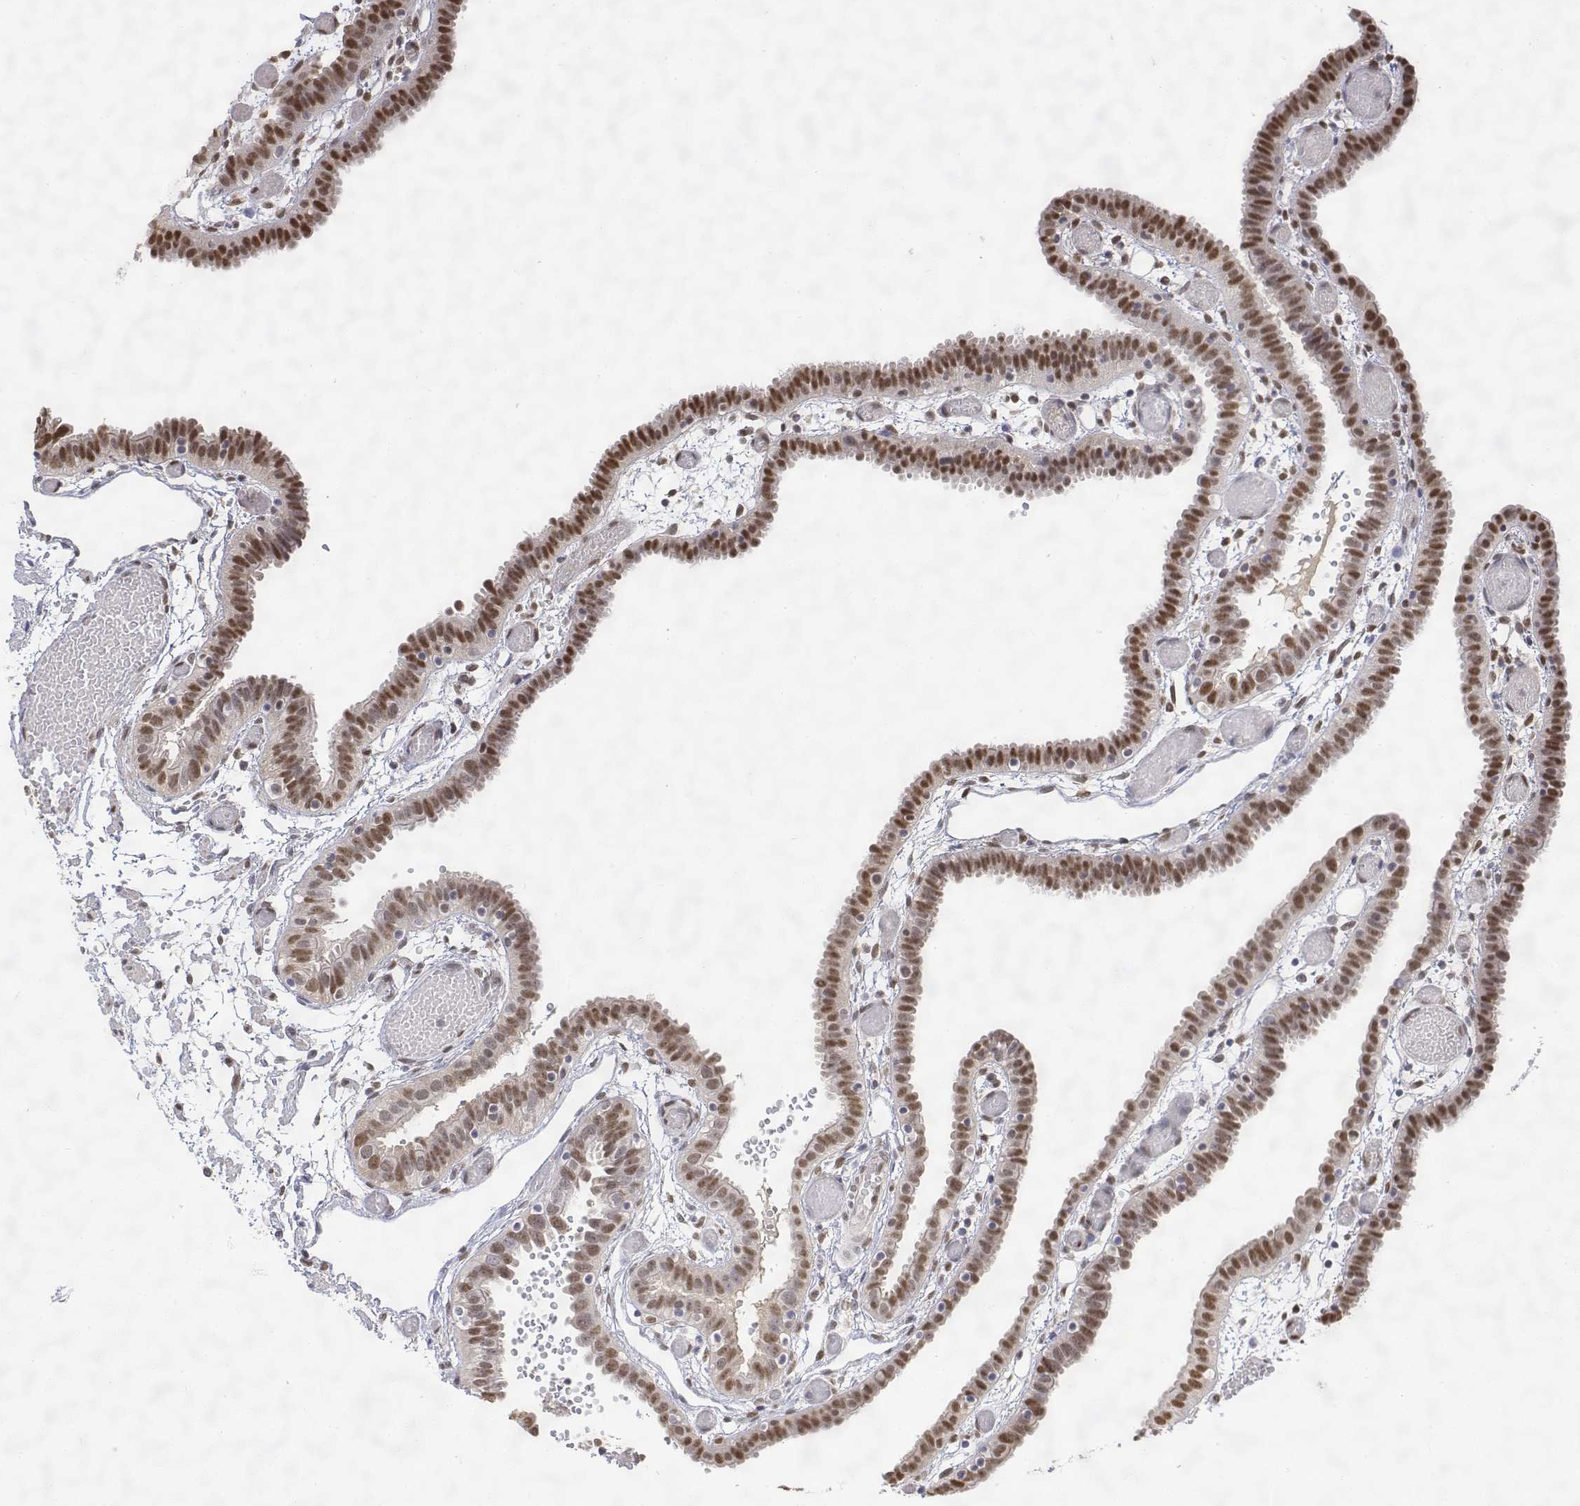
{"staining": {"intensity": "moderate", "quantity": ">75%", "location": "nuclear"}, "tissue": "fallopian tube", "cell_type": "Glandular cells", "image_type": "normal", "snomed": [{"axis": "morphology", "description": "Normal tissue, NOS"}, {"axis": "topography", "description": "Fallopian tube"}], "caption": "Protein staining by immunohistochemistry (IHC) demonstrates moderate nuclear positivity in about >75% of glandular cells in unremarkable fallopian tube.", "gene": "TPI1", "patient": {"sex": "female", "age": 37}}